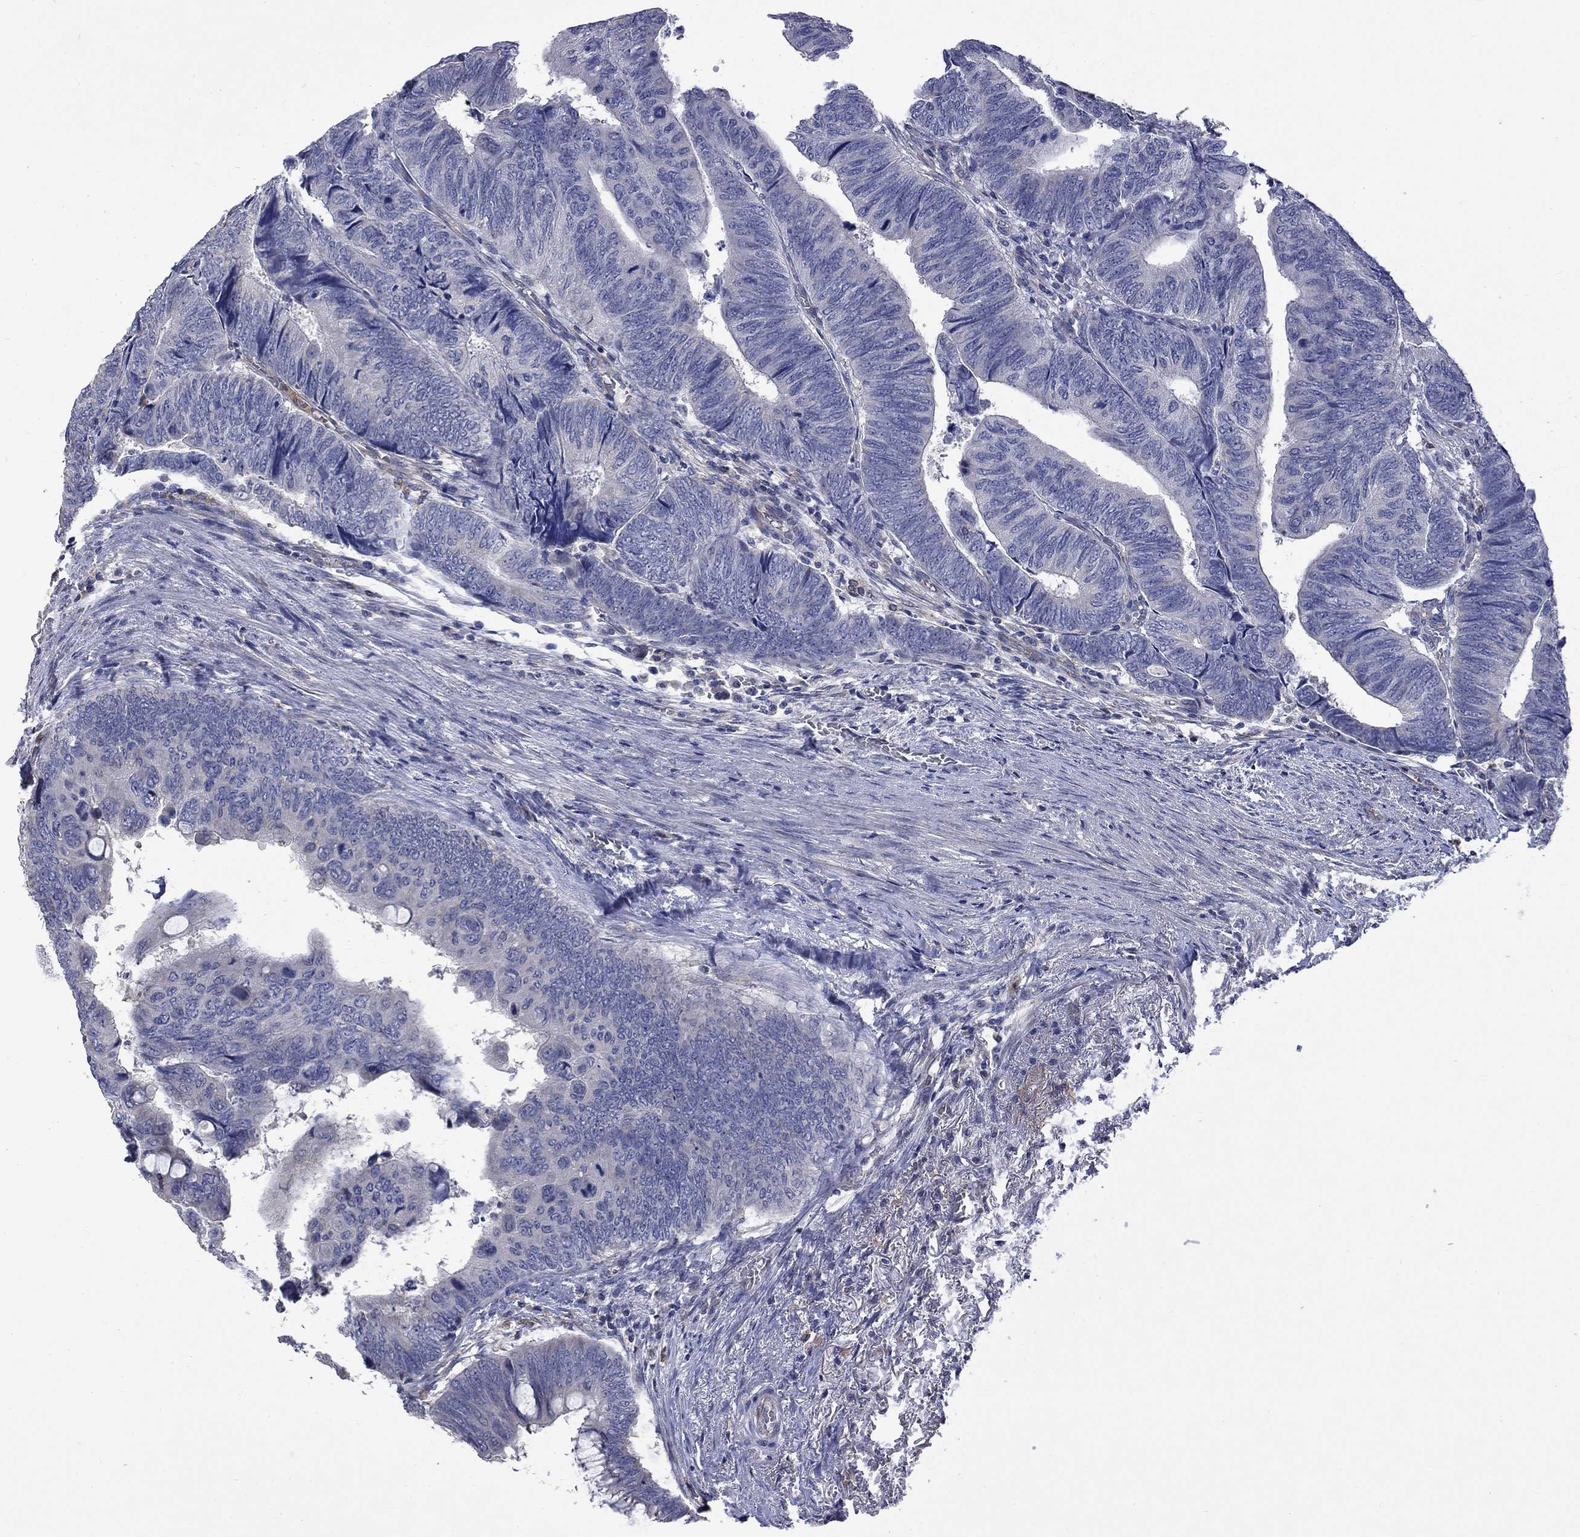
{"staining": {"intensity": "negative", "quantity": "none", "location": "none"}, "tissue": "colorectal cancer", "cell_type": "Tumor cells", "image_type": "cancer", "snomed": [{"axis": "morphology", "description": "Normal tissue, NOS"}, {"axis": "morphology", "description": "Adenocarcinoma, NOS"}, {"axis": "topography", "description": "Rectum"}, {"axis": "topography", "description": "Peripheral nerve tissue"}], "caption": "A micrograph of adenocarcinoma (colorectal) stained for a protein displays no brown staining in tumor cells.", "gene": "CAMKK2", "patient": {"sex": "male", "age": 92}}